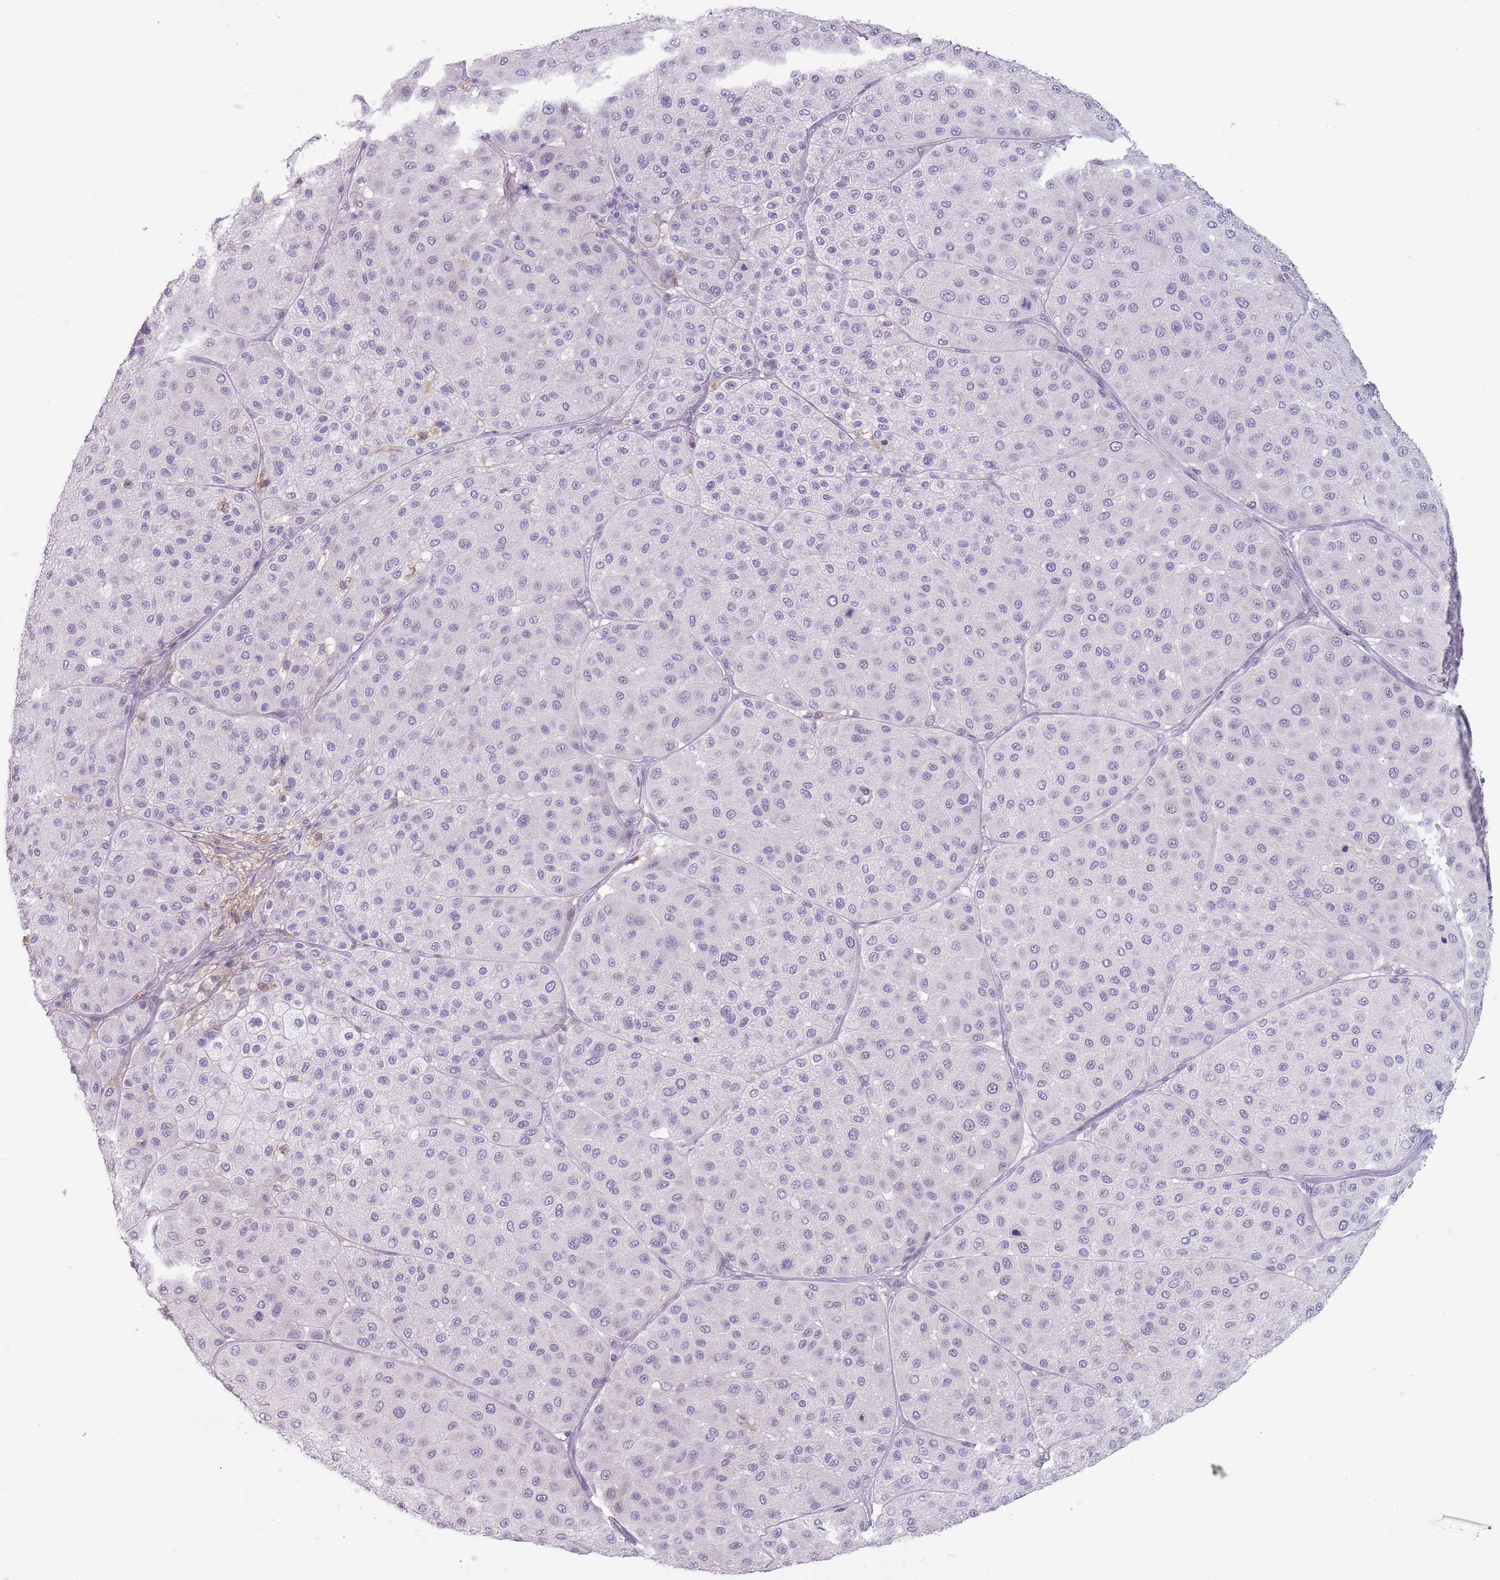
{"staining": {"intensity": "negative", "quantity": "none", "location": "none"}, "tissue": "melanoma", "cell_type": "Tumor cells", "image_type": "cancer", "snomed": [{"axis": "morphology", "description": "Malignant melanoma, Metastatic site"}, {"axis": "topography", "description": "Smooth muscle"}], "caption": "An IHC image of malignant melanoma (metastatic site) is shown. There is no staining in tumor cells of malignant melanoma (metastatic site).", "gene": "CEP19", "patient": {"sex": "male", "age": 41}}